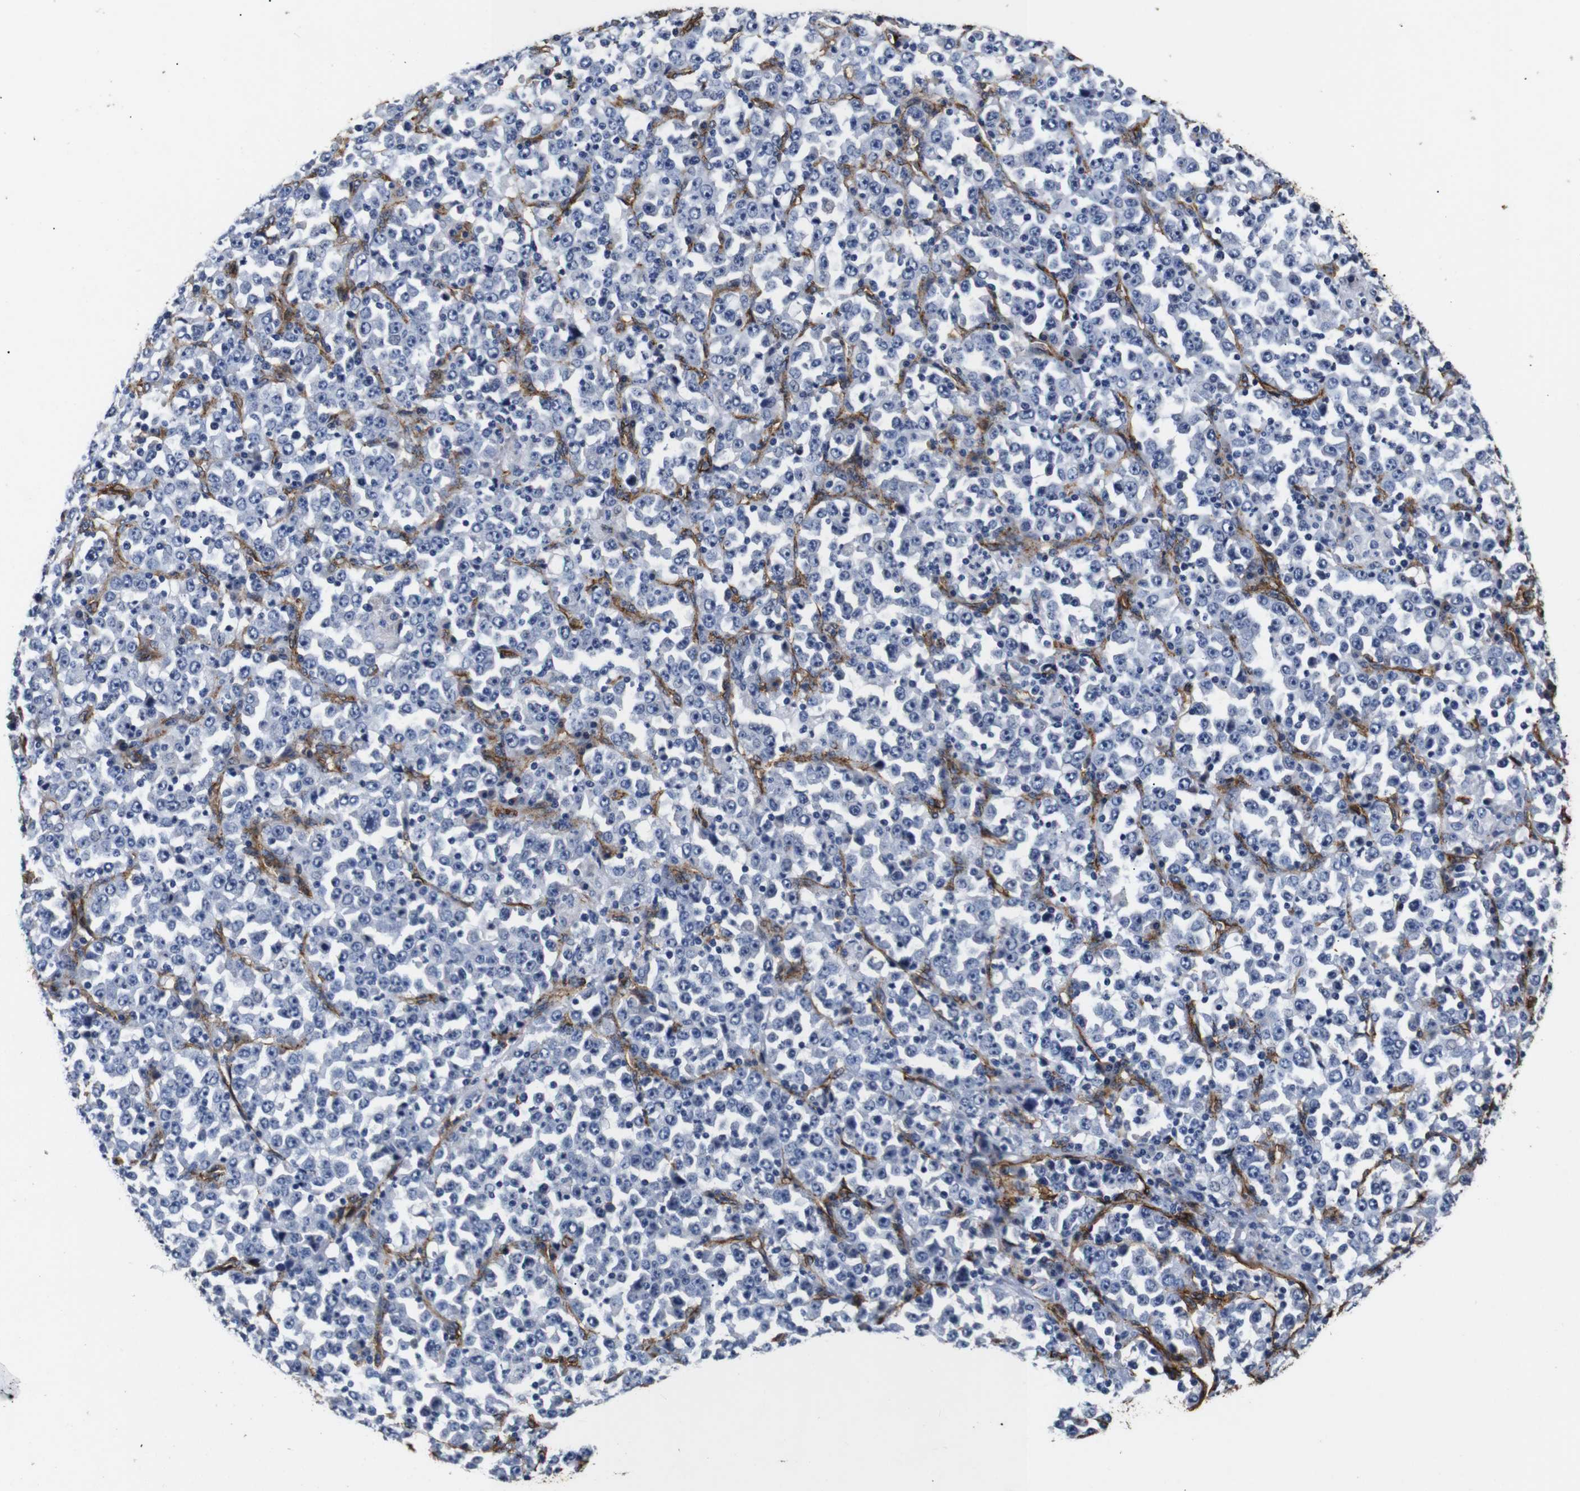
{"staining": {"intensity": "negative", "quantity": "none", "location": "none"}, "tissue": "stomach cancer", "cell_type": "Tumor cells", "image_type": "cancer", "snomed": [{"axis": "morphology", "description": "Normal tissue, NOS"}, {"axis": "morphology", "description": "Adenocarcinoma, NOS"}, {"axis": "topography", "description": "Stomach, upper"}, {"axis": "topography", "description": "Stomach"}], "caption": "This is a image of immunohistochemistry staining of stomach cancer, which shows no expression in tumor cells.", "gene": "CAV2", "patient": {"sex": "male", "age": 59}}